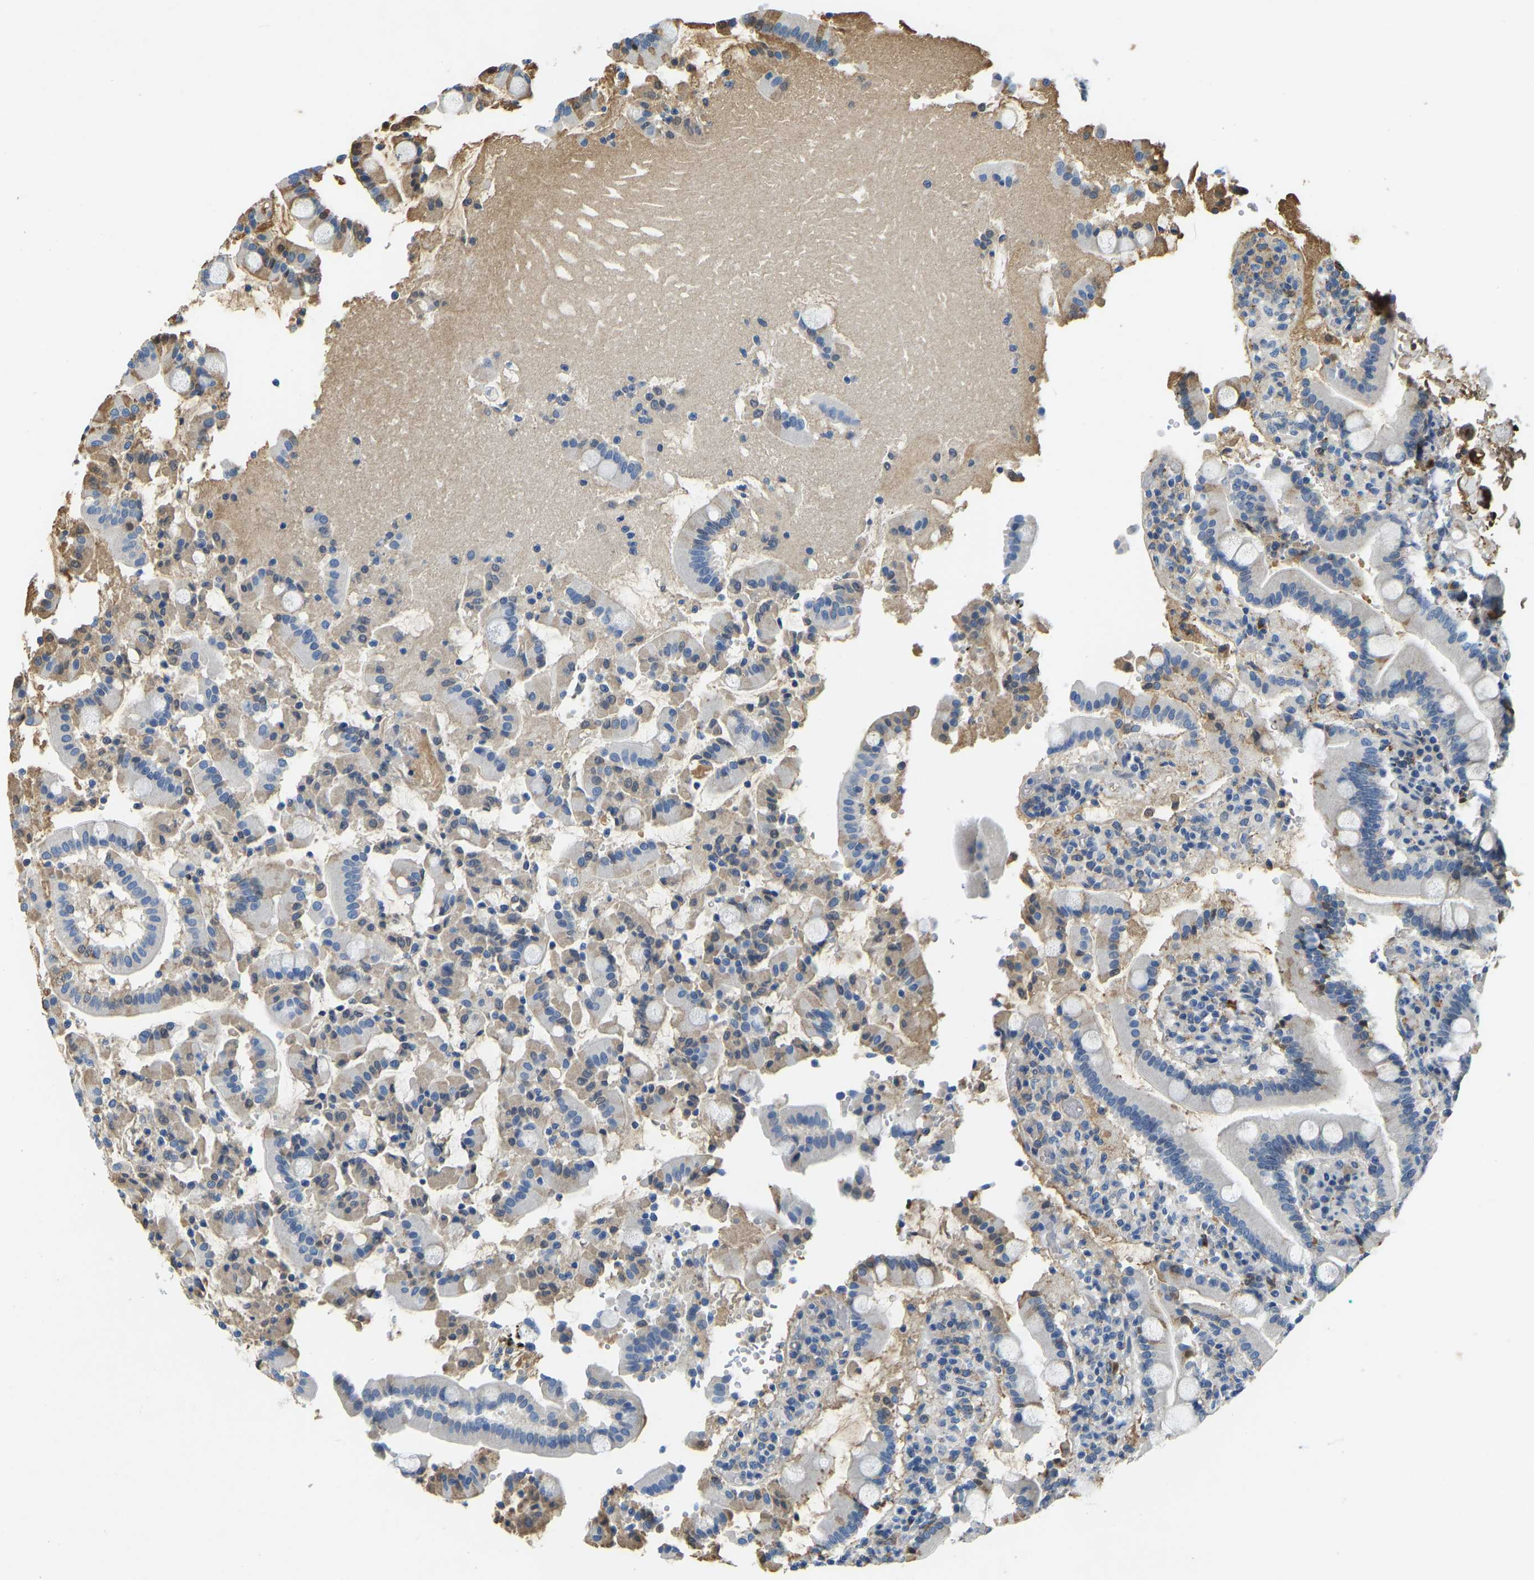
{"staining": {"intensity": "weak", "quantity": "<25%", "location": "cytoplasmic/membranous"}, "tissue": "duodenum", "cell_type": "Glandular cells", "image_type": "normal", "snomed": [{"axis": "morphology", "description": "Normal tissue, NOS"}, {"axis": "topography", "description": "Small intestine, NOS"}], "caption": "Histopathology image shows no significant protein staining in glandular cells of benign duodenum.", "gene": "THBS4", "patient": {"sex": "female", "age": 71}}